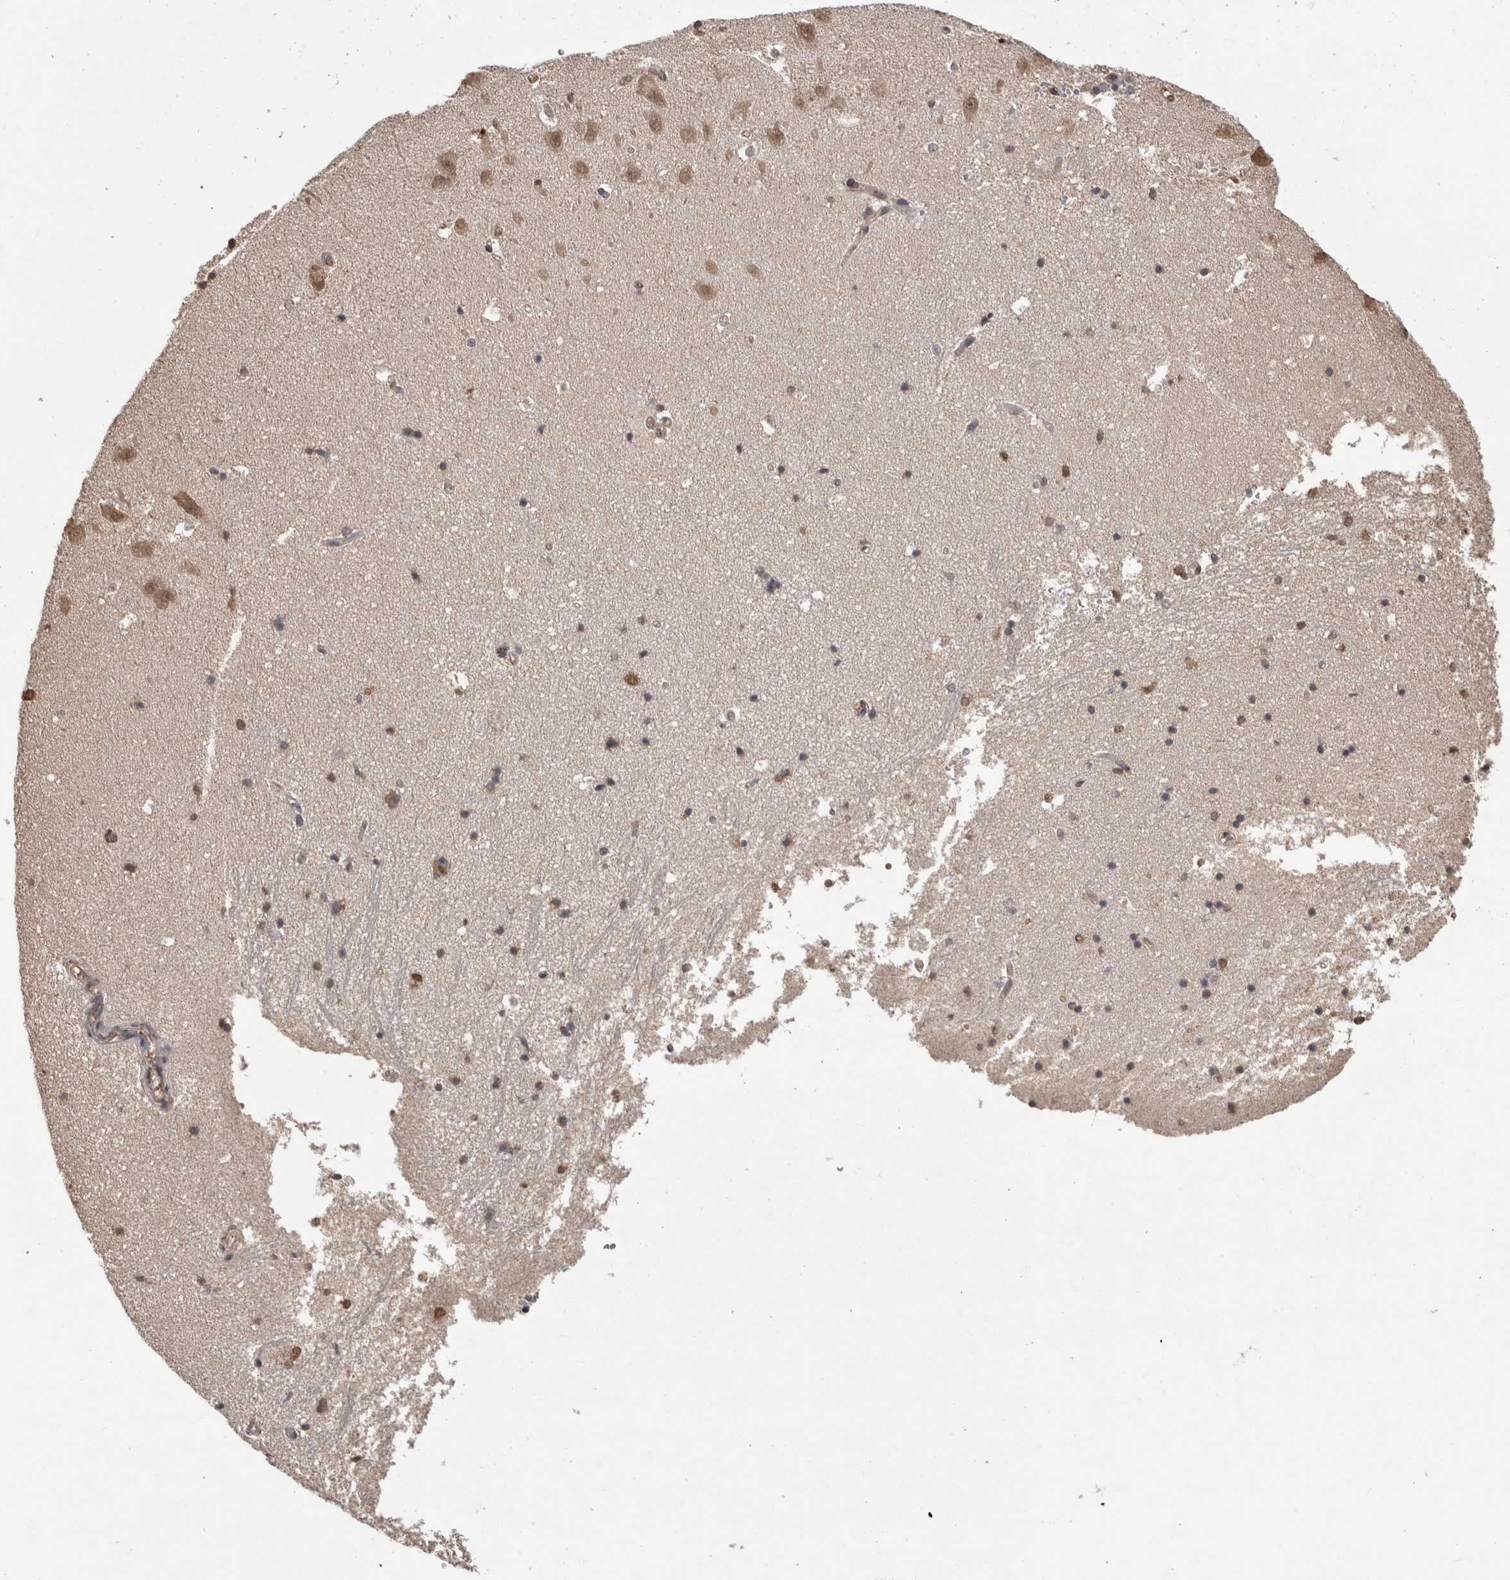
{"staining": {"intensity": "weak", "quantity": "25%-75%", "location": "nuclear"}, "tissue": "hippocampus", "cell_type": "Glial cells", "image_type": "normal", "snomed": [{"axis": "morphology", "description": "Normal tissue, NOS"}, {"axis": "topography", "description": "Hippocampus"}], "caption": "Protein expression by IHC exhibits weak nuclear staining in about 25%-75% of glial cells in benign hippocampus. (DAB (3,3'-diaminobenzidine) = brown stain, brightfield microscopy at high magnification).", "gene": "PAK4", "patient": {"sex": "male", "age": 45}}